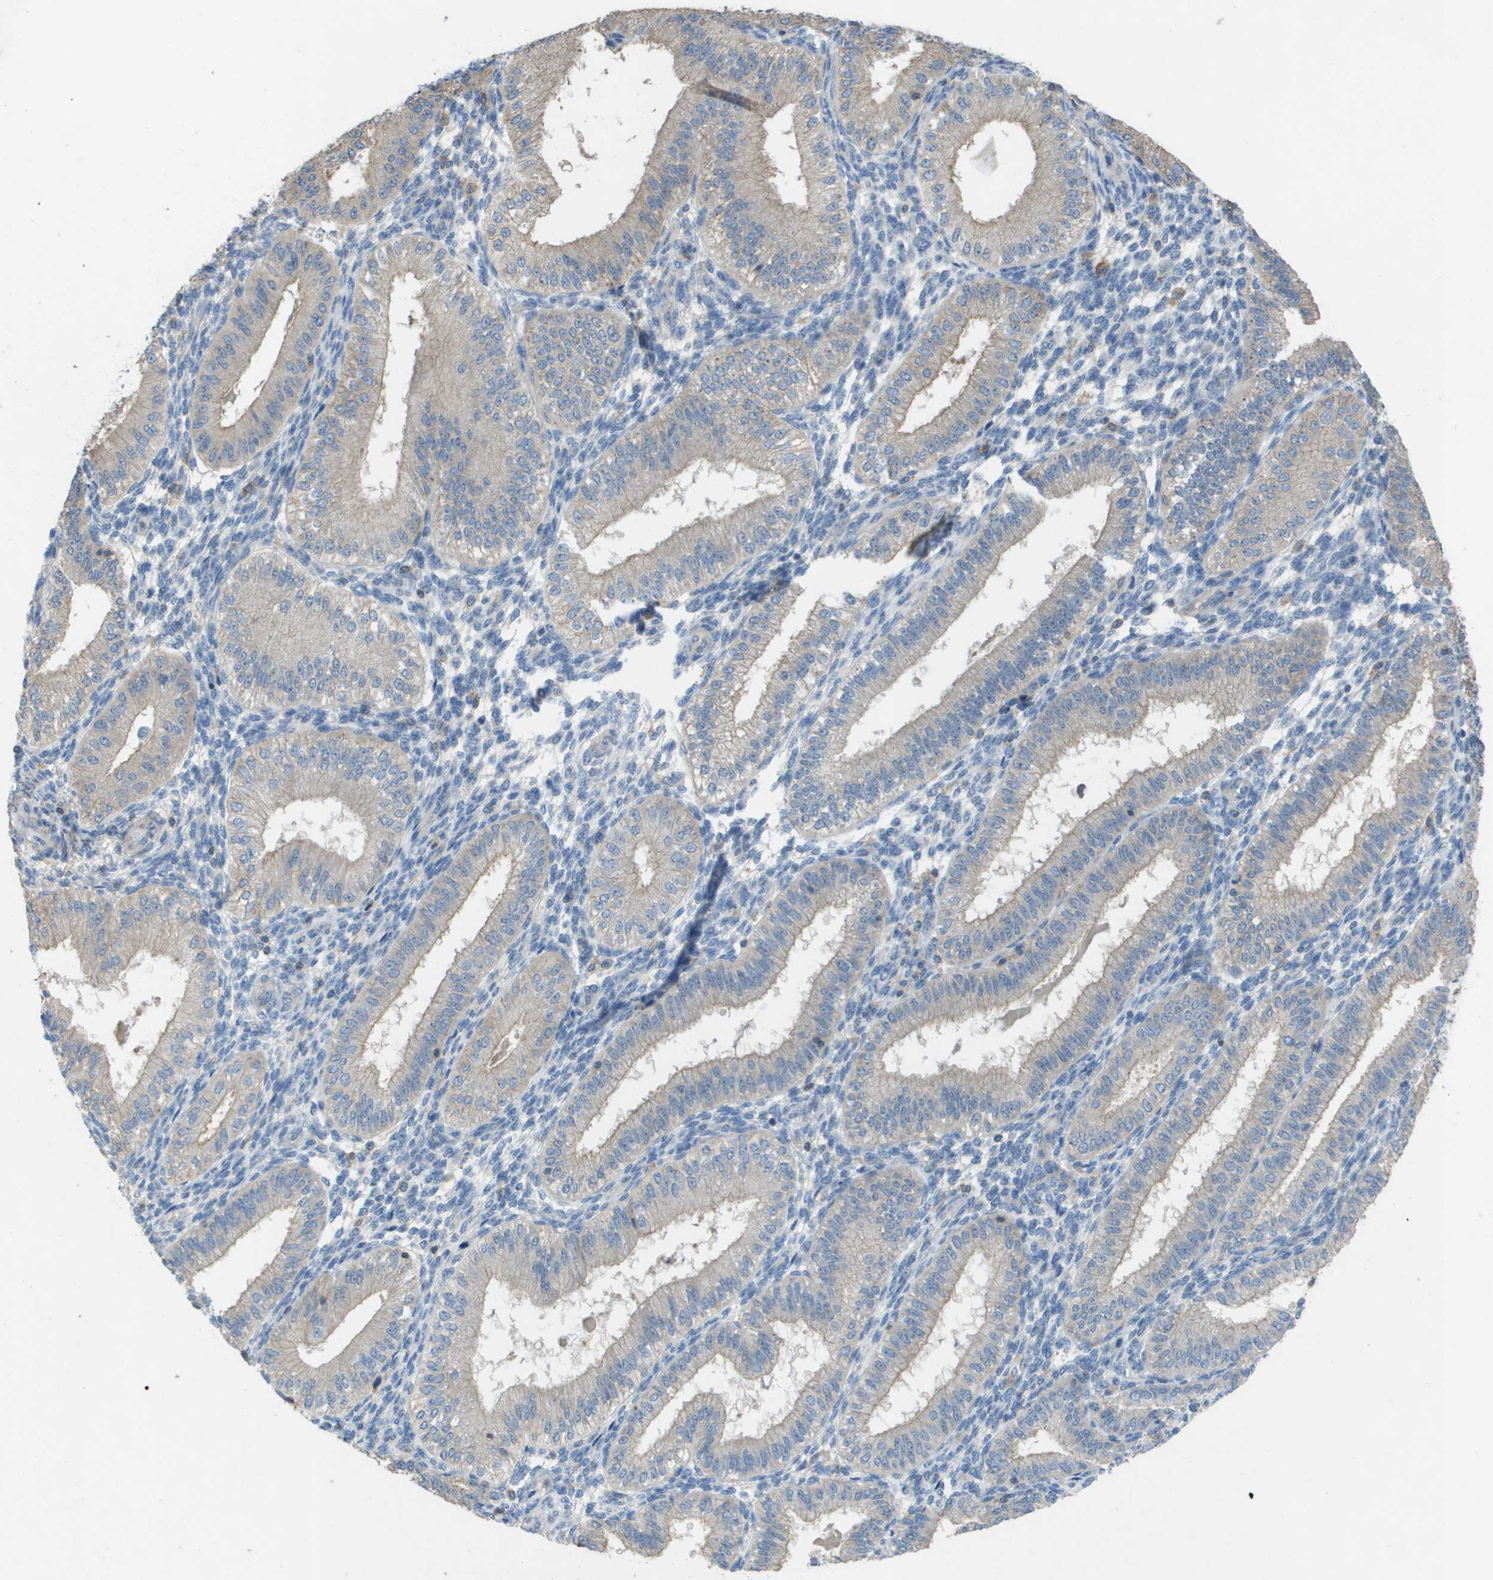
{"staining": {"intensity": "negative", "quantity": "none", "location": "none"}, "tissue": "endometrium", "cell_type": "Cells in endometrial stroma", "image_type": "normal", "snomed": [{"axis": "morphology", "description": "Normal tissue, NOS"}, {"axis": "topography", "description": "Endometrium"}], "caption": "This is an immunohistochemistry (IHC) histopathology image of normal human endometrium. There is no positivity in cells in endometrial stroma.", "gene": "CLCA4", "patient": {"sex": "female", "age": 39}}